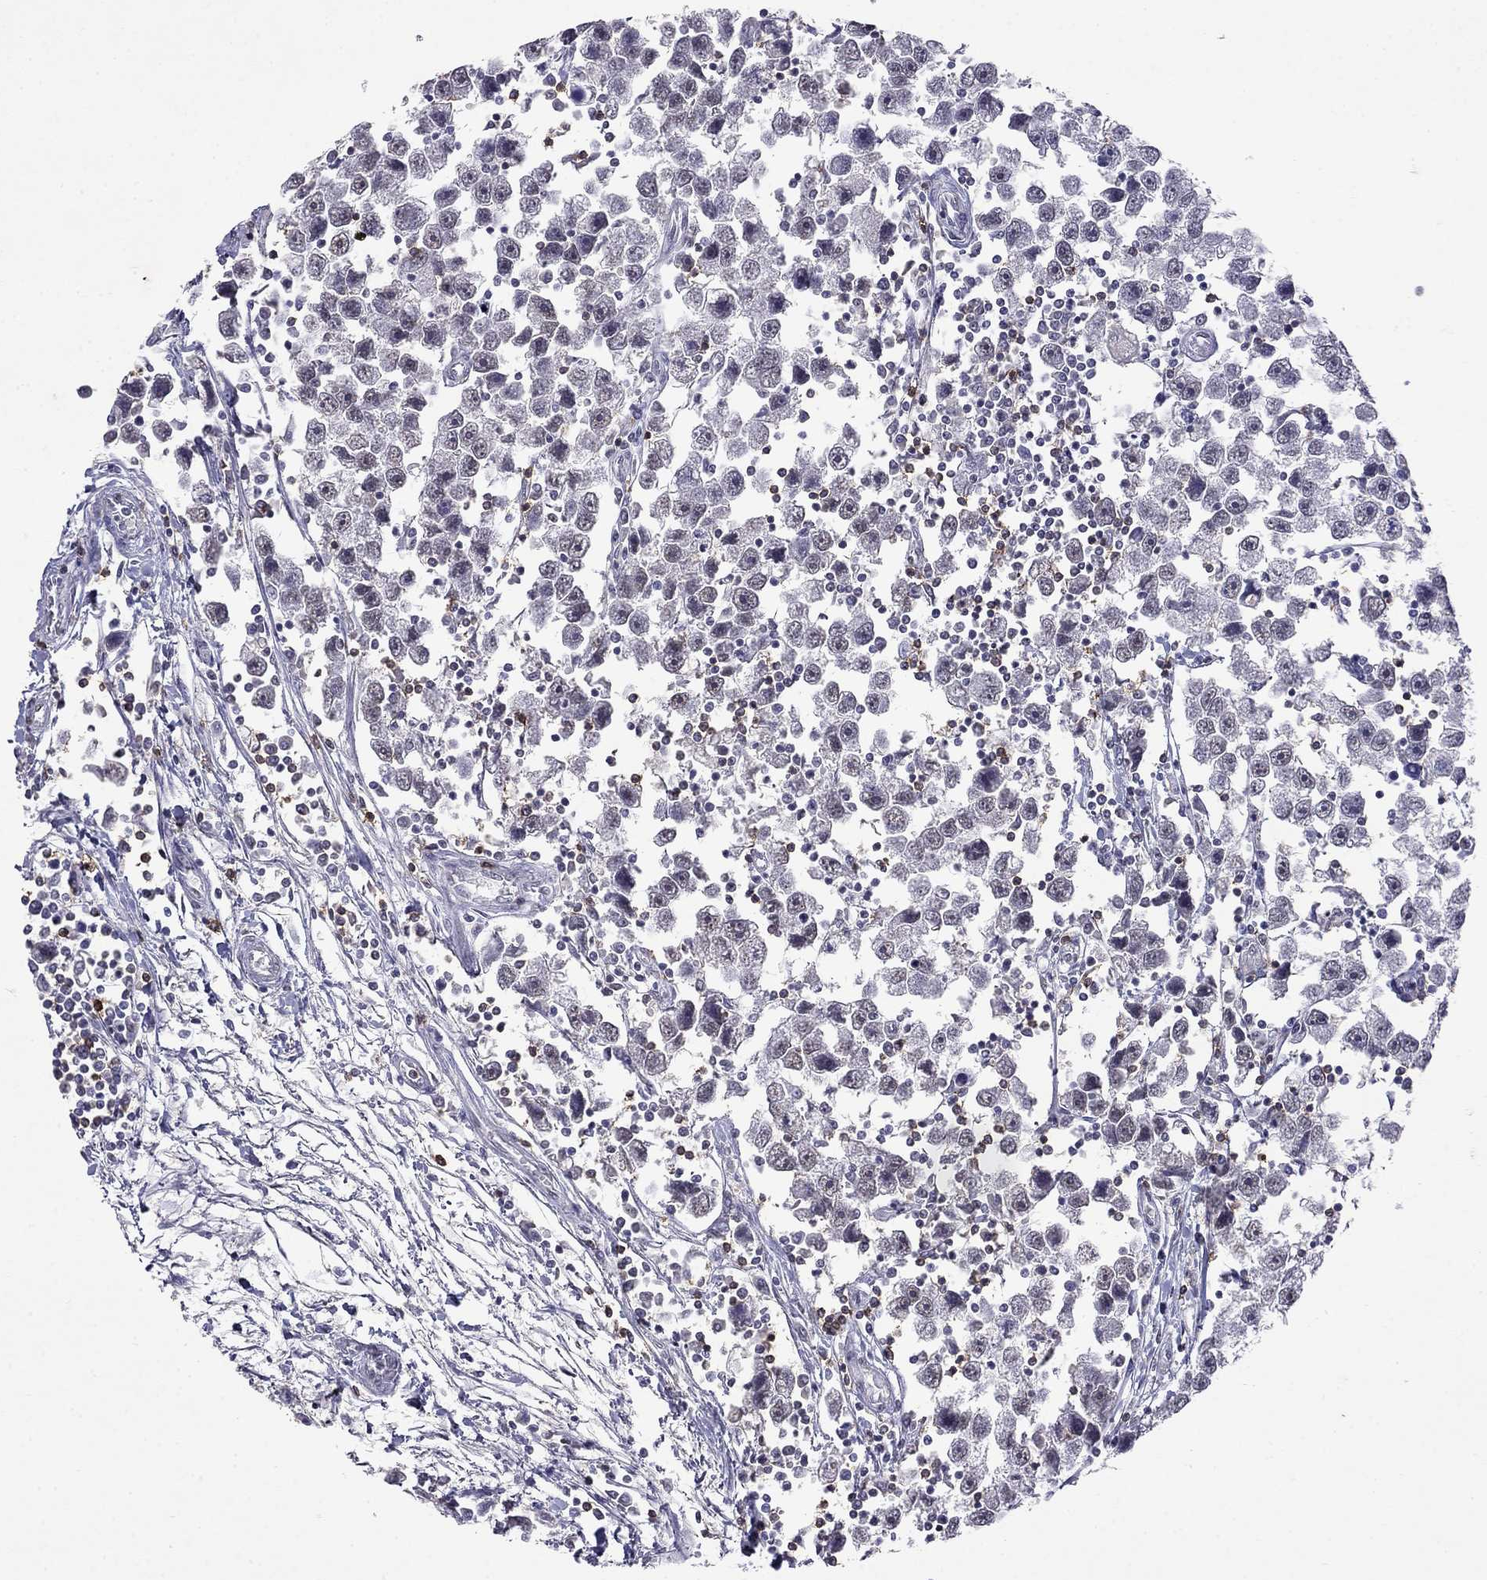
{"staining": {"intensity": "negative", "quantity": "none", "location": "none"}, "tissue": "testis cancer", "cell_type": "Tumor cells", "image_type": "cancer", "snomed": [{"axis": "morphology", "description": "Seminoma, NOS"}, {"axis": "topography", "description": "Testis"}], "caption": "IHC micrograph of neoplastic tissue: human testis cancer (seminoma) stained with DAB (3,3'-diaminobenzidine) reveals no significant protein staining in tumor cells.", "gene": "CD8B", "patient": {"sex": "male", "age": 30}}